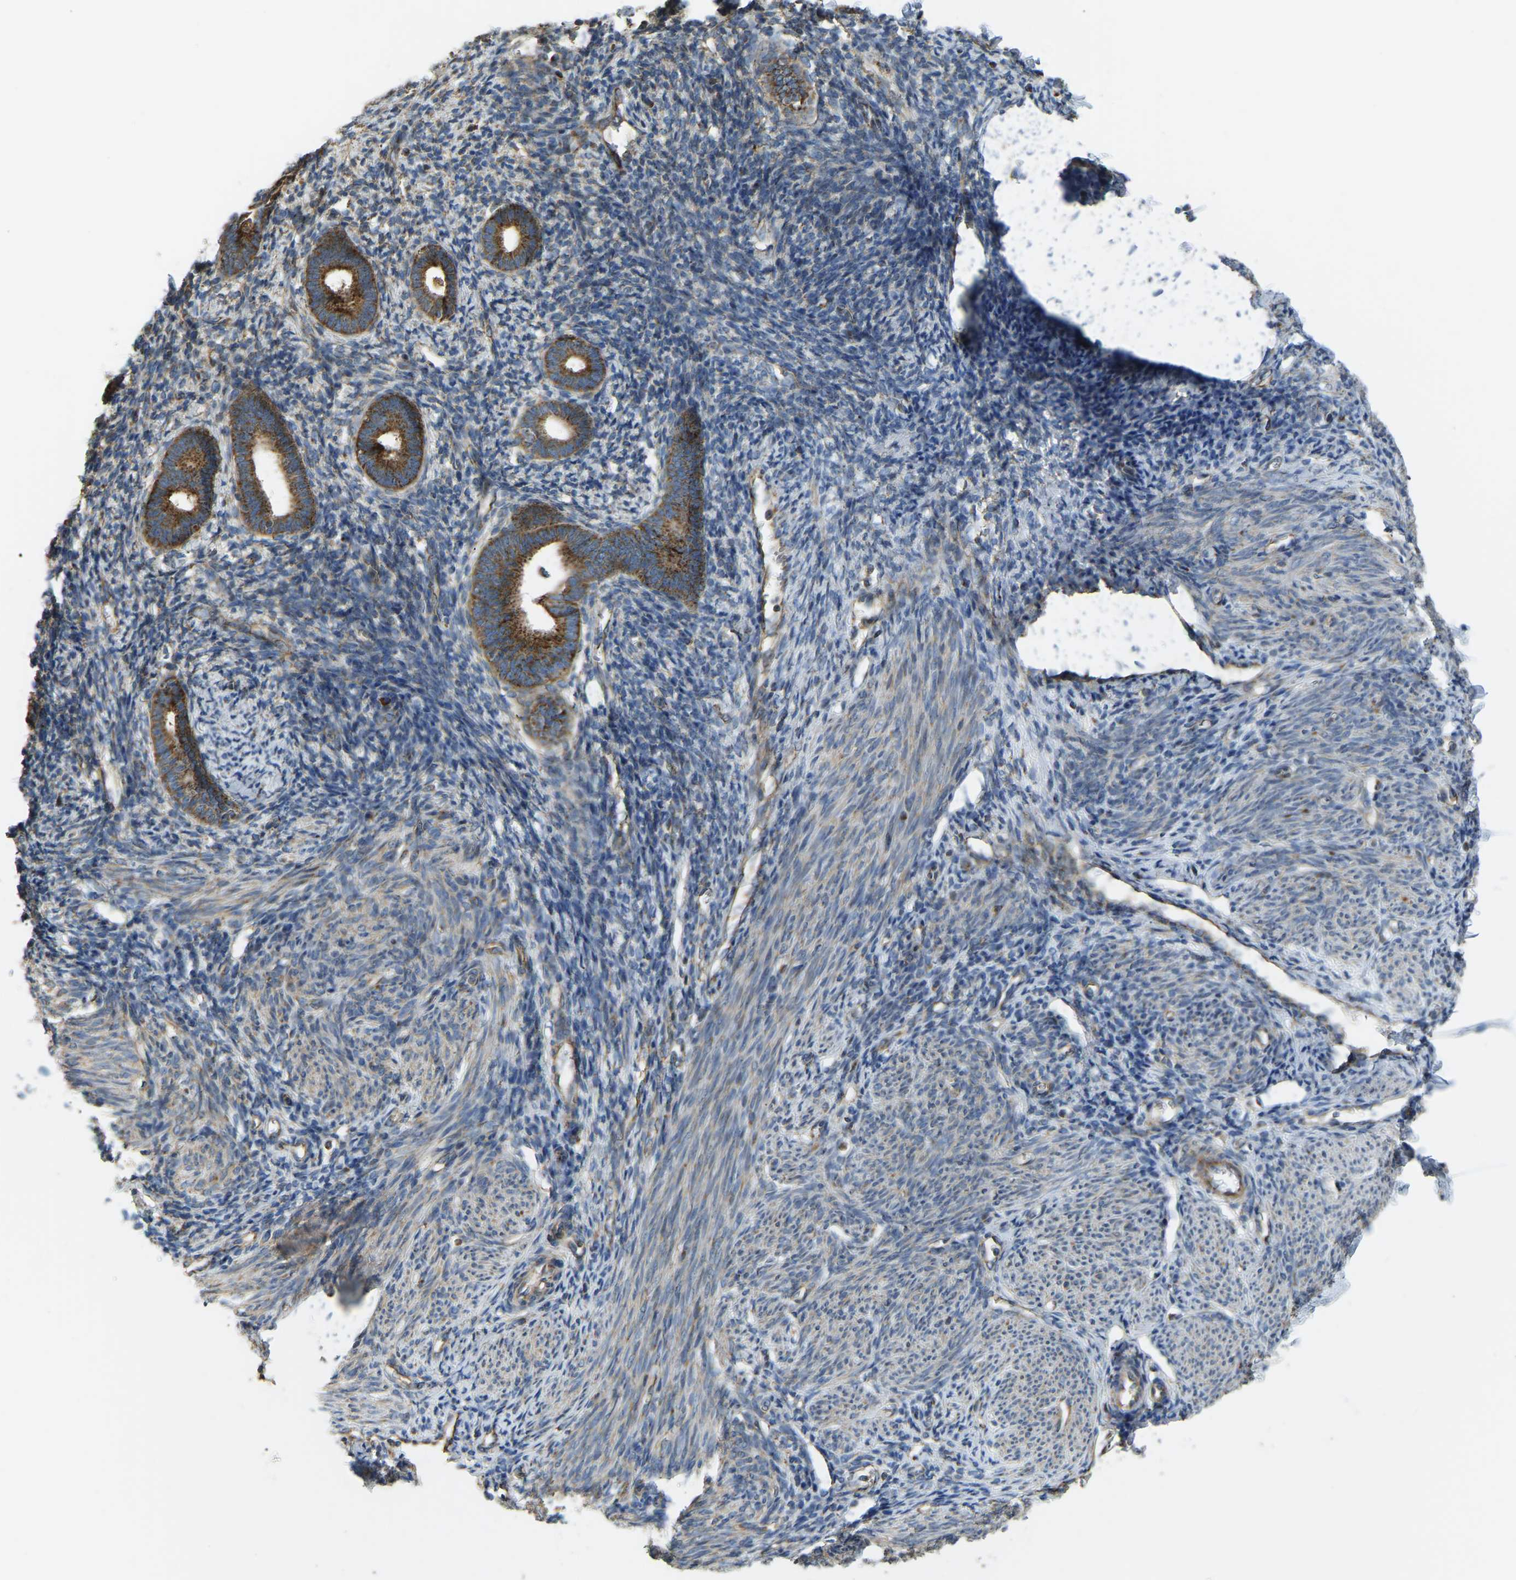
{"staining": {"intensity": "weak", "quantity": "25%-75%", "location": "cytoplasmic/membranous"}, "tissue": "endometrium", "cell_type": "Cells in endometrial stroma", "image_type": "normal", "snomed": [{"axis": "morphology", "description": "Normal tissue, NOS"}, {"axis": "morphology", "description": "Adenocarcinoma, NOS"}, {"axis": "topography", "description": "Endometrium"}], "caption": "A photomicrograph of human endometrium stained for a protein displays weak cytoplasmic/membranous brown staining in cells in endometrial stroma.", "gene": "PSMD7", "patient": {"sex": "female", "age": 57}}